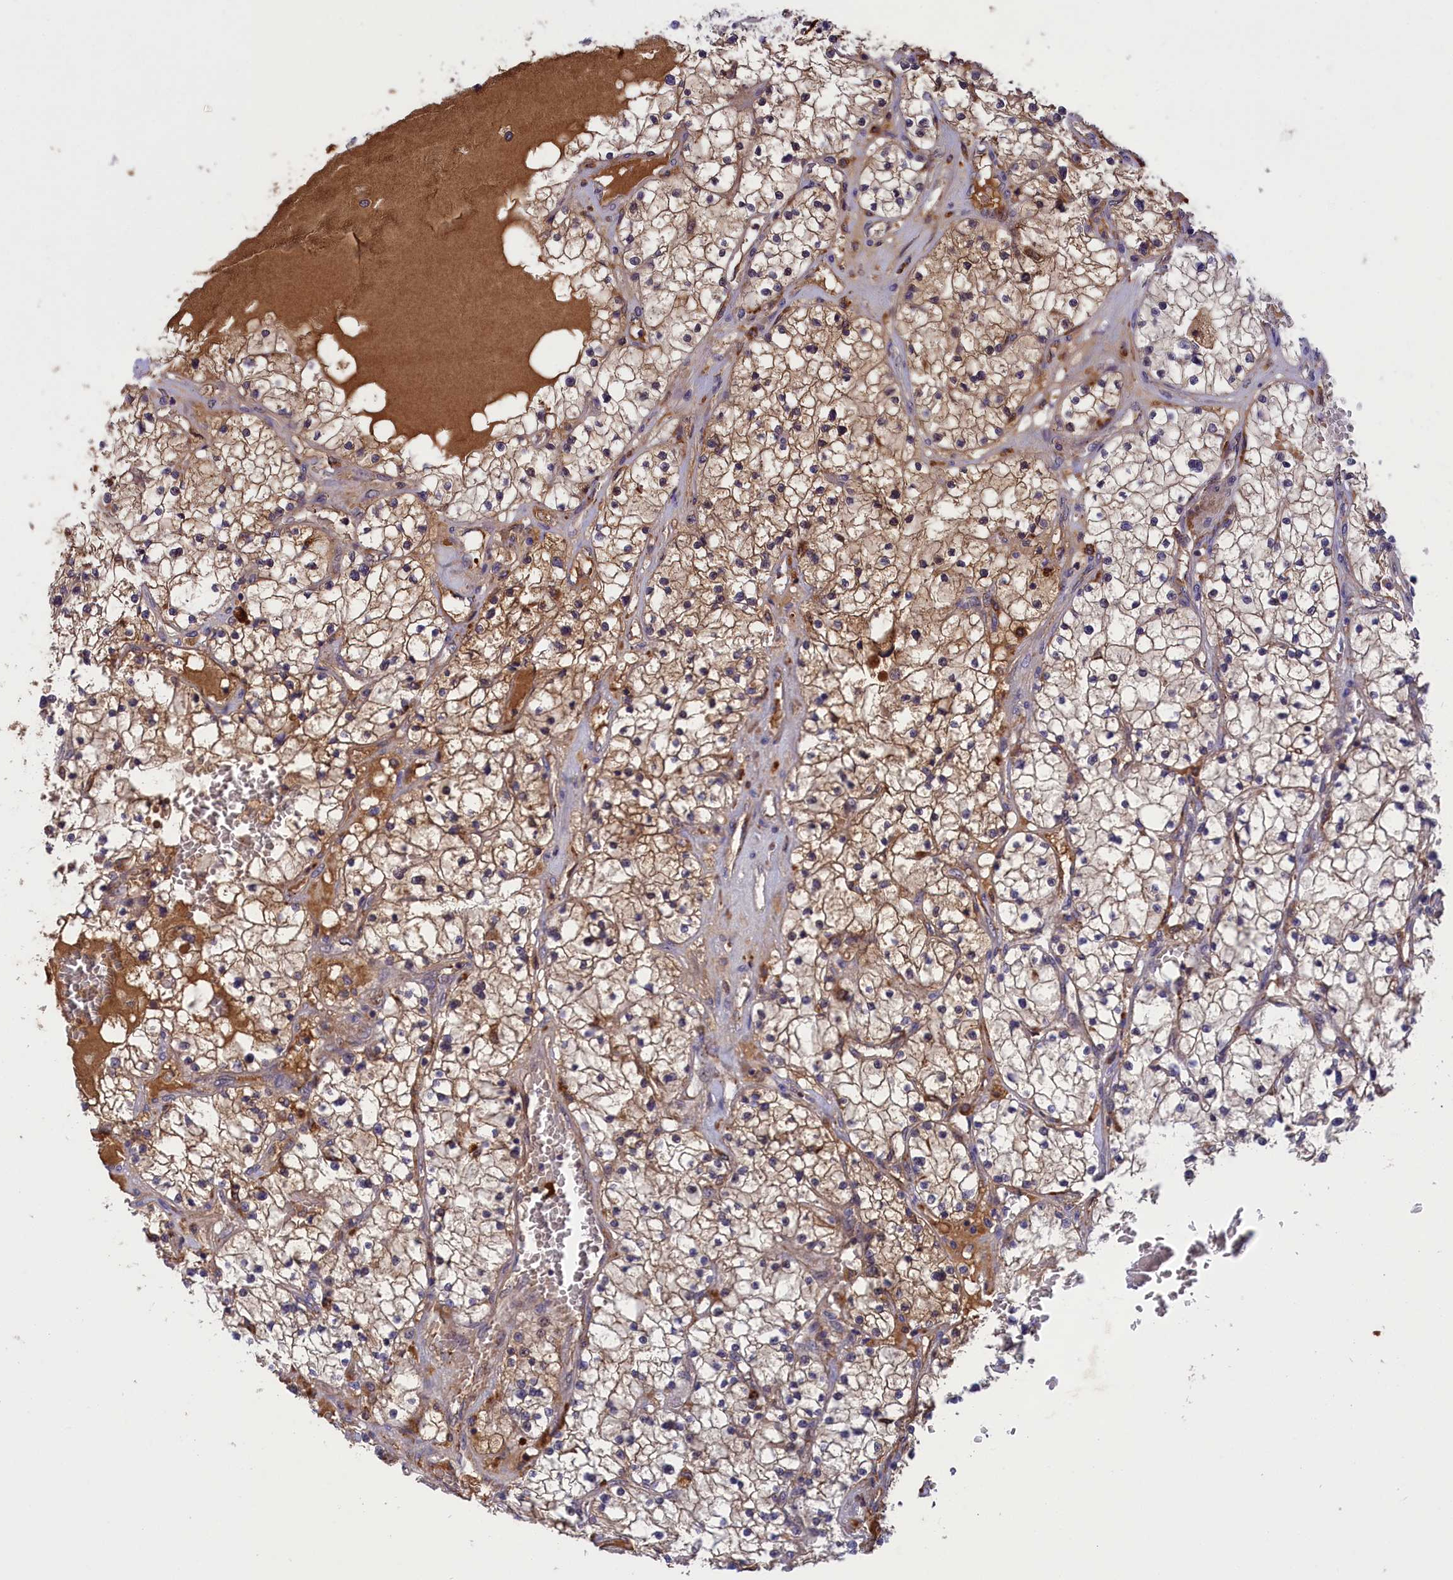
{"staining": {"intensity": "moderate", "quantity": "25%-75%", "location": "cytoplasmic/membranous"}, "tissue": "renal cancer", "cell_type": "Tumor cells", "image_type": "cancer", "snomed": [{"axis": "morphology", "description": "Normal tissue, NOS"}, {"axis": "morphology", "description": "Adenocarcinoma, NOS"}, {"axis": "topography", "description": "Kidney"}], "caption": "Tumor cells reveal medium levels of moderate cytoplasmic/membranous positivity in about 25%-75% of cells in human renal cancer (adenocarcinoma).", "gene": "STYX", "patient": {"sex": "male", "age": 68}}